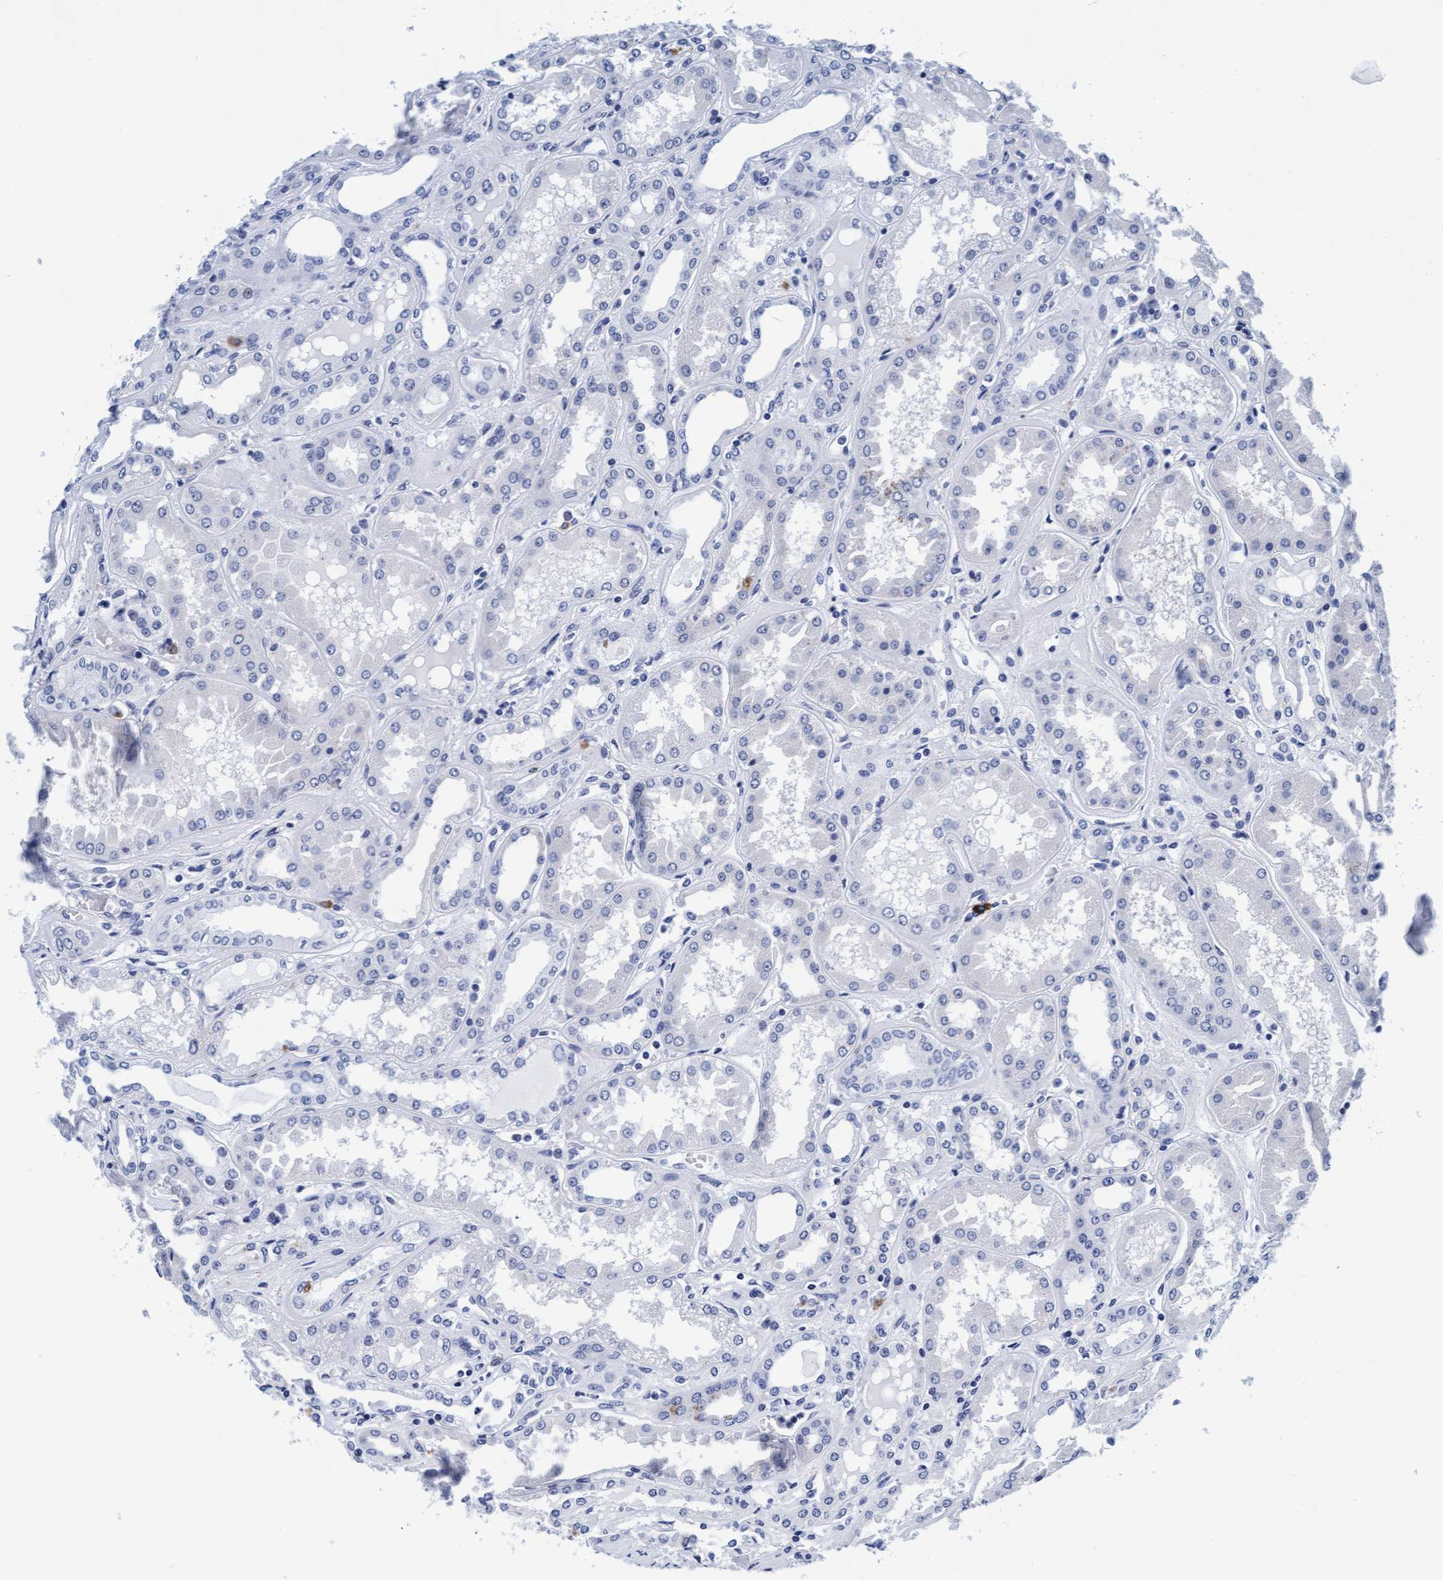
{"staining": {"intensity": "negative", "quantity": "none", "location": "none"}, "tissue": "kidney", "cell_type": "Cells in glomeruli", "image_type": "normal", "snomed": [{"axis": "morphology", "description": "Normal tissue, NOS"}, {"axis": "topography", "description": "Kidney"}], "caption": "High magnification brightfield microscopy of benign kidney stained with DAB (3,3'-diaminobenzidine) (brown) and counterstained with hematoxylin (blue): cells in glomeruli show no significant expression.", "gene": "ARSG", "patient": {"sex": "female", "age": 56}}